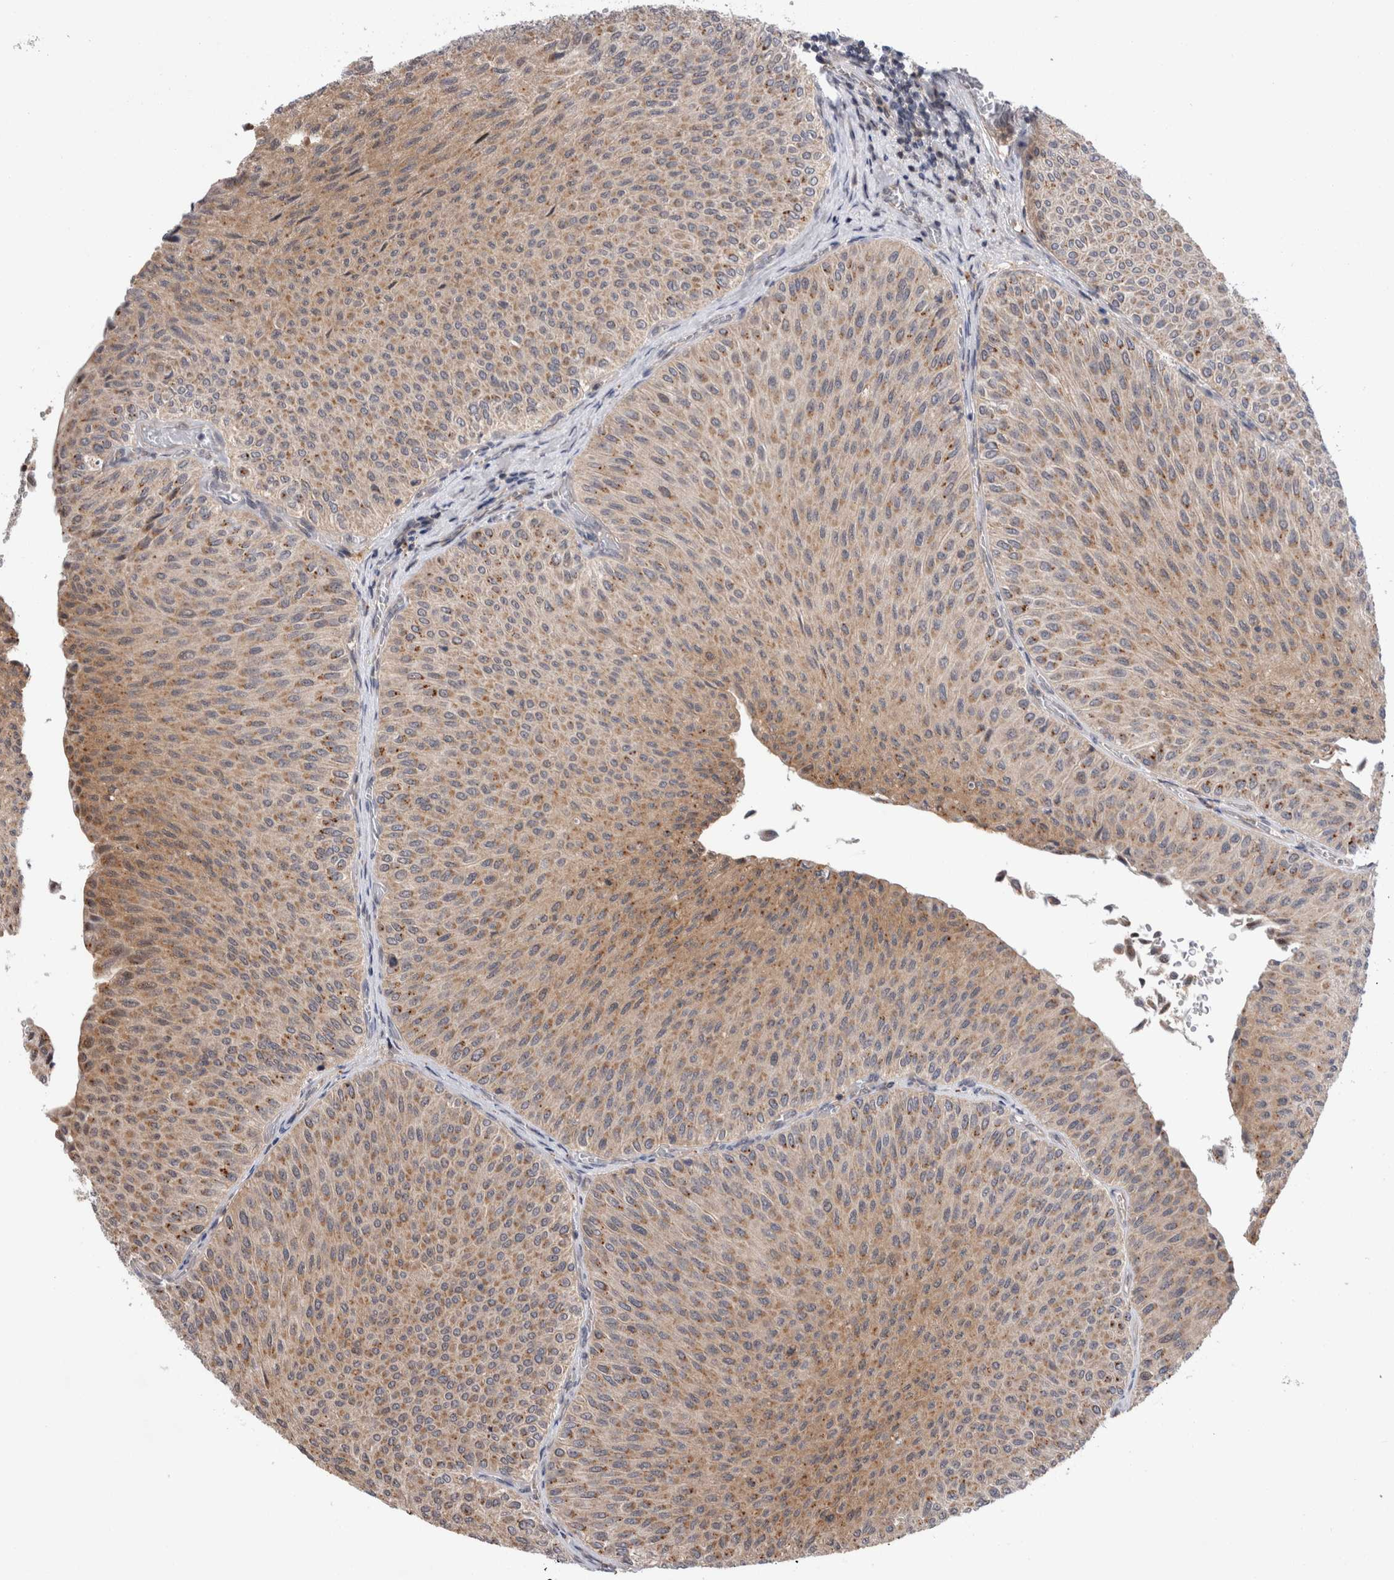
{"staining": {"intensity": "moderate", "quantity": ">75%", "location": "cytoplasmic/membranous"}, "tissue": "urothelial cancer", "cell_type": "Tumor cells", "image_type": "cancer", "snomed": [{"axis": "morphology", "description": "Urothelial carcinoma, Low grade"}, {"axis": "topography", "description": "Urinary bladder"}], "caption": "Protein positivity by IHC exhibits moderate cytoplasmic/membranous staining in approximately >75% of tumor cells in urothelial cancer. Nuclei are stained in blue.", "gene": "MRPL37", "patient": {"sex": "male", "age": 78}}